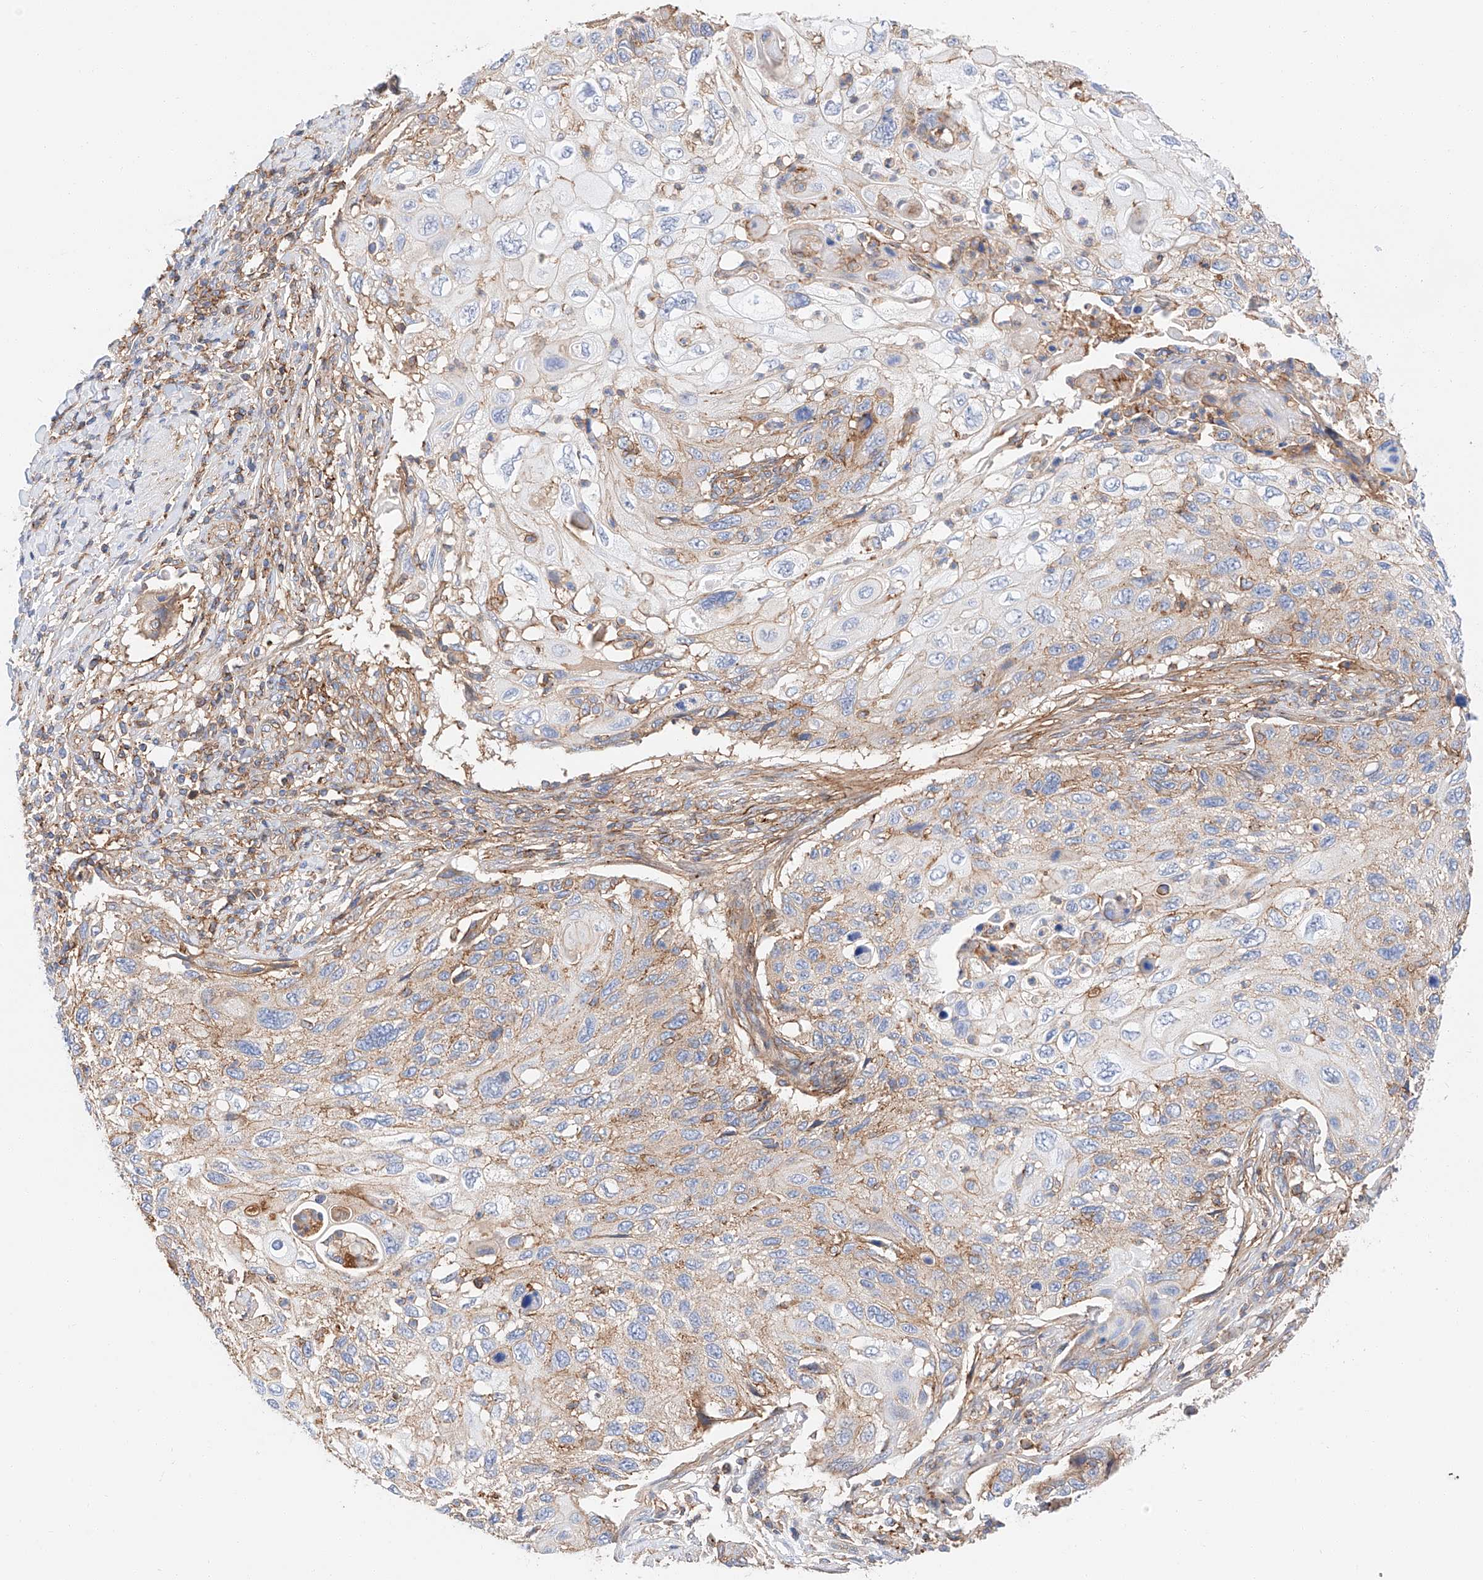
{"staining": {"intensity": "weak", "quantity": "25%-75%", "location": "cytoplasmic/membranous"}, "tissue": "cervical cancer", "cell_type": "Tumor cells", "image_type": "cancer", "snomed": [{"axis": "morphology", "description": "Squamous cell carcinoma, NOS"}, {"axis": "topography", "description": "Cervix"}], "caption": "There is low levels of weak cytoplasmic/membranous positivity in tumor cells of squamous cell carcinoma (cervical), as demonstrated by immunohistochemical staining (brown color).", "gene": "HAUS4", "patient": {"sex": "female", "age": 70}}